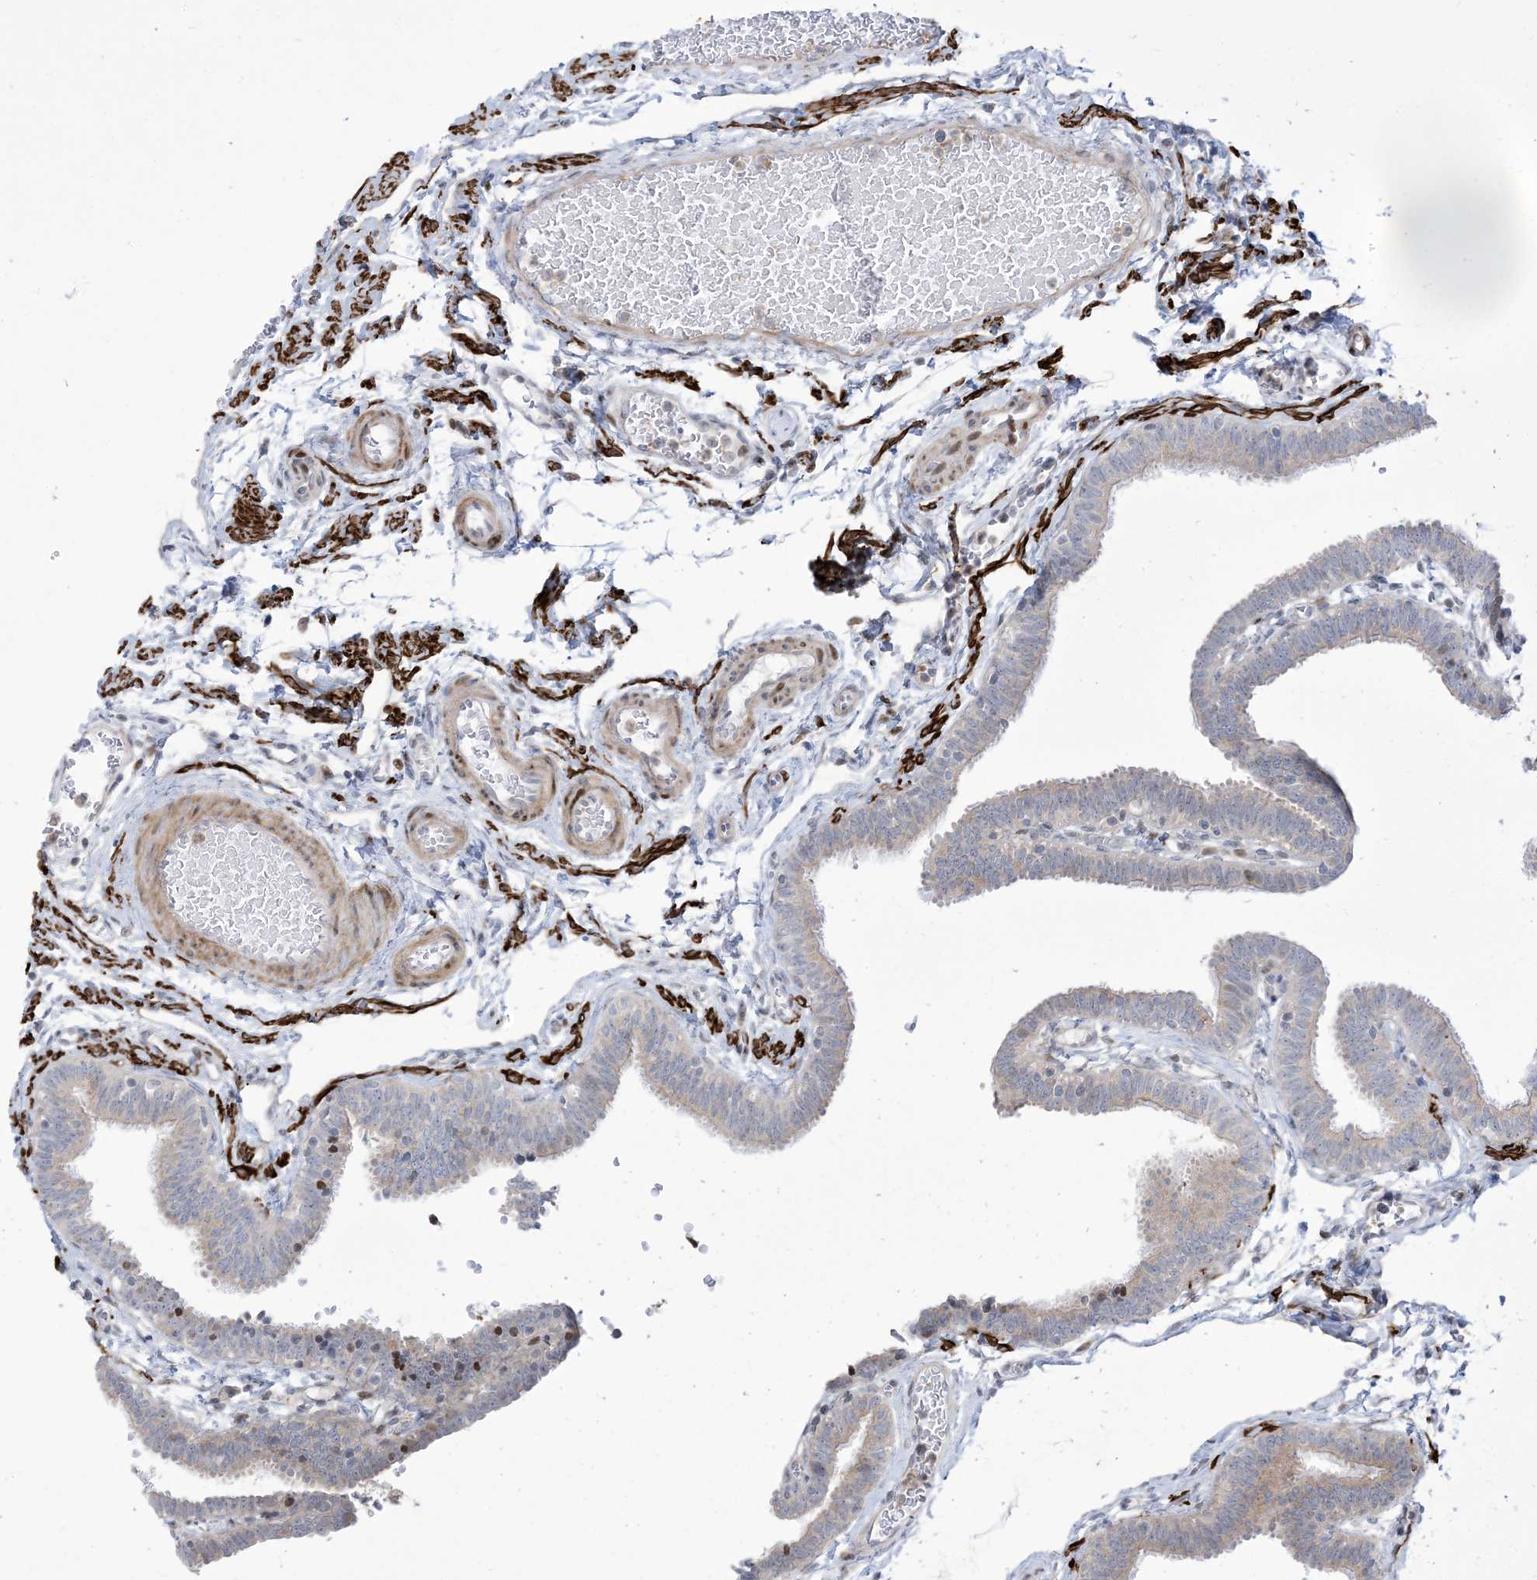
{"staining": {"intensity": "weak", "quantity": "<25%", "location": "cytoplasmic/membranous"}, "tissue": "fallopian tube", "cell_type": "Glandular cells", "image_type": "normal", "snomed": [{"axis": "morphology", "description": "Normal tissue, NOS"}, {"axis": "topography", "description": "Fallopian tube"}, {"axis": "topography", "description": "Ovary"}], "caption": "An immunohistochemistry photomicrograph of unremarkable fallopian tube is shown. There is no staining in glandular cells of fallopian tube. Nuclei are stained in blue.", "gene": "AFTPH", "patient": {"sex": "female", "age": 23}}